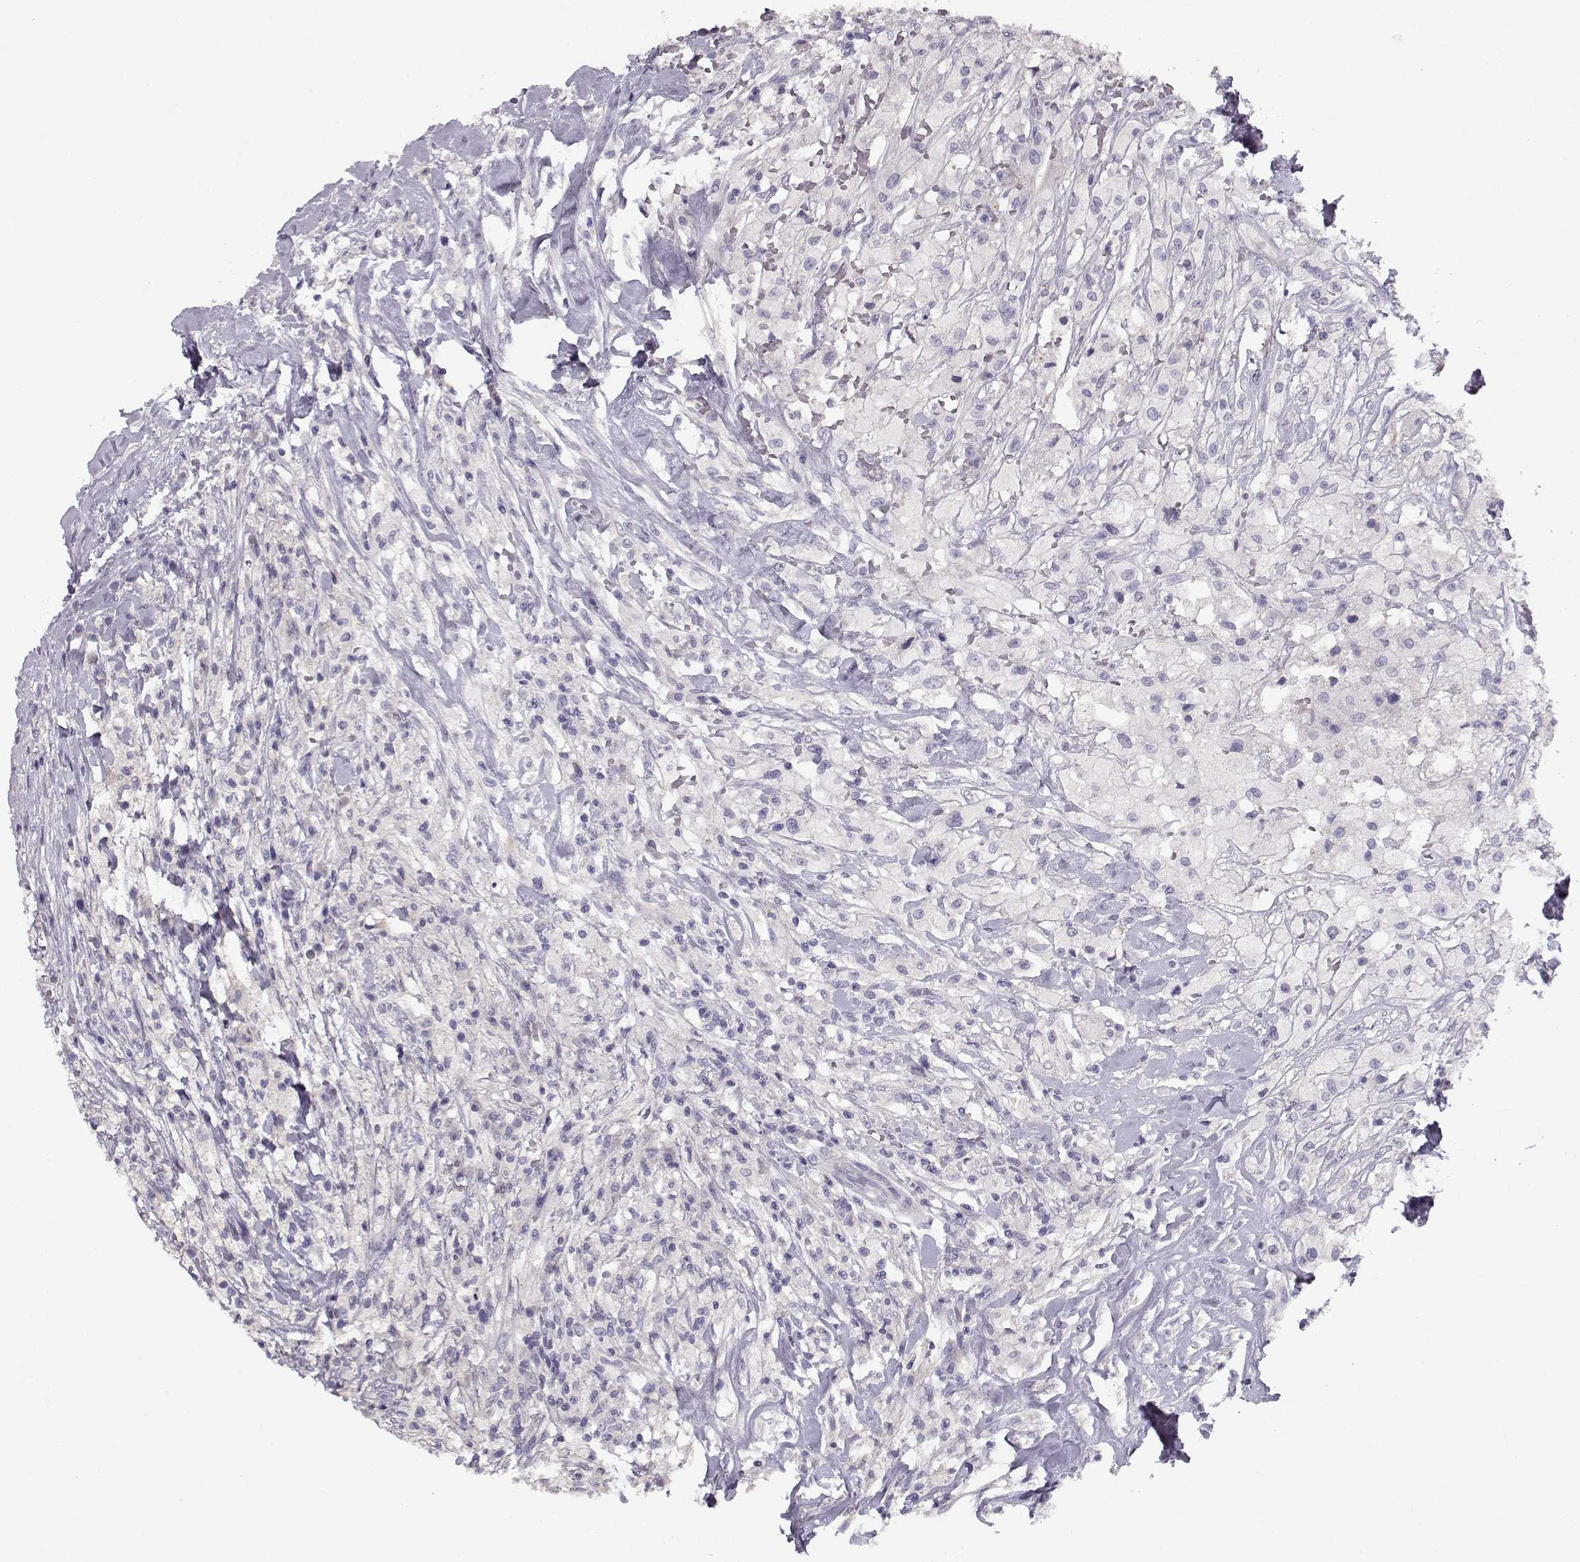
{"staining": {"intensity": "negative", "quantity": "none", "location": "none"}, "tissue": "testis cancer", "cell_type": "Tumor cells", "image_type": "cancer", "snomed": [{"axis": "morphology", "description": "Necrosis, NOS"}, {"axis": "morphology", "description": "Carcinoma, Embryonal, NOS"}, {"axis": "topography", "description": "Testis"}], "caption": "There is no significant positivity in tumor cells of testis cancer (embryonal carcinoma).", "gene": "GRK1", "patient": {"sex": "male", "age": 19}}